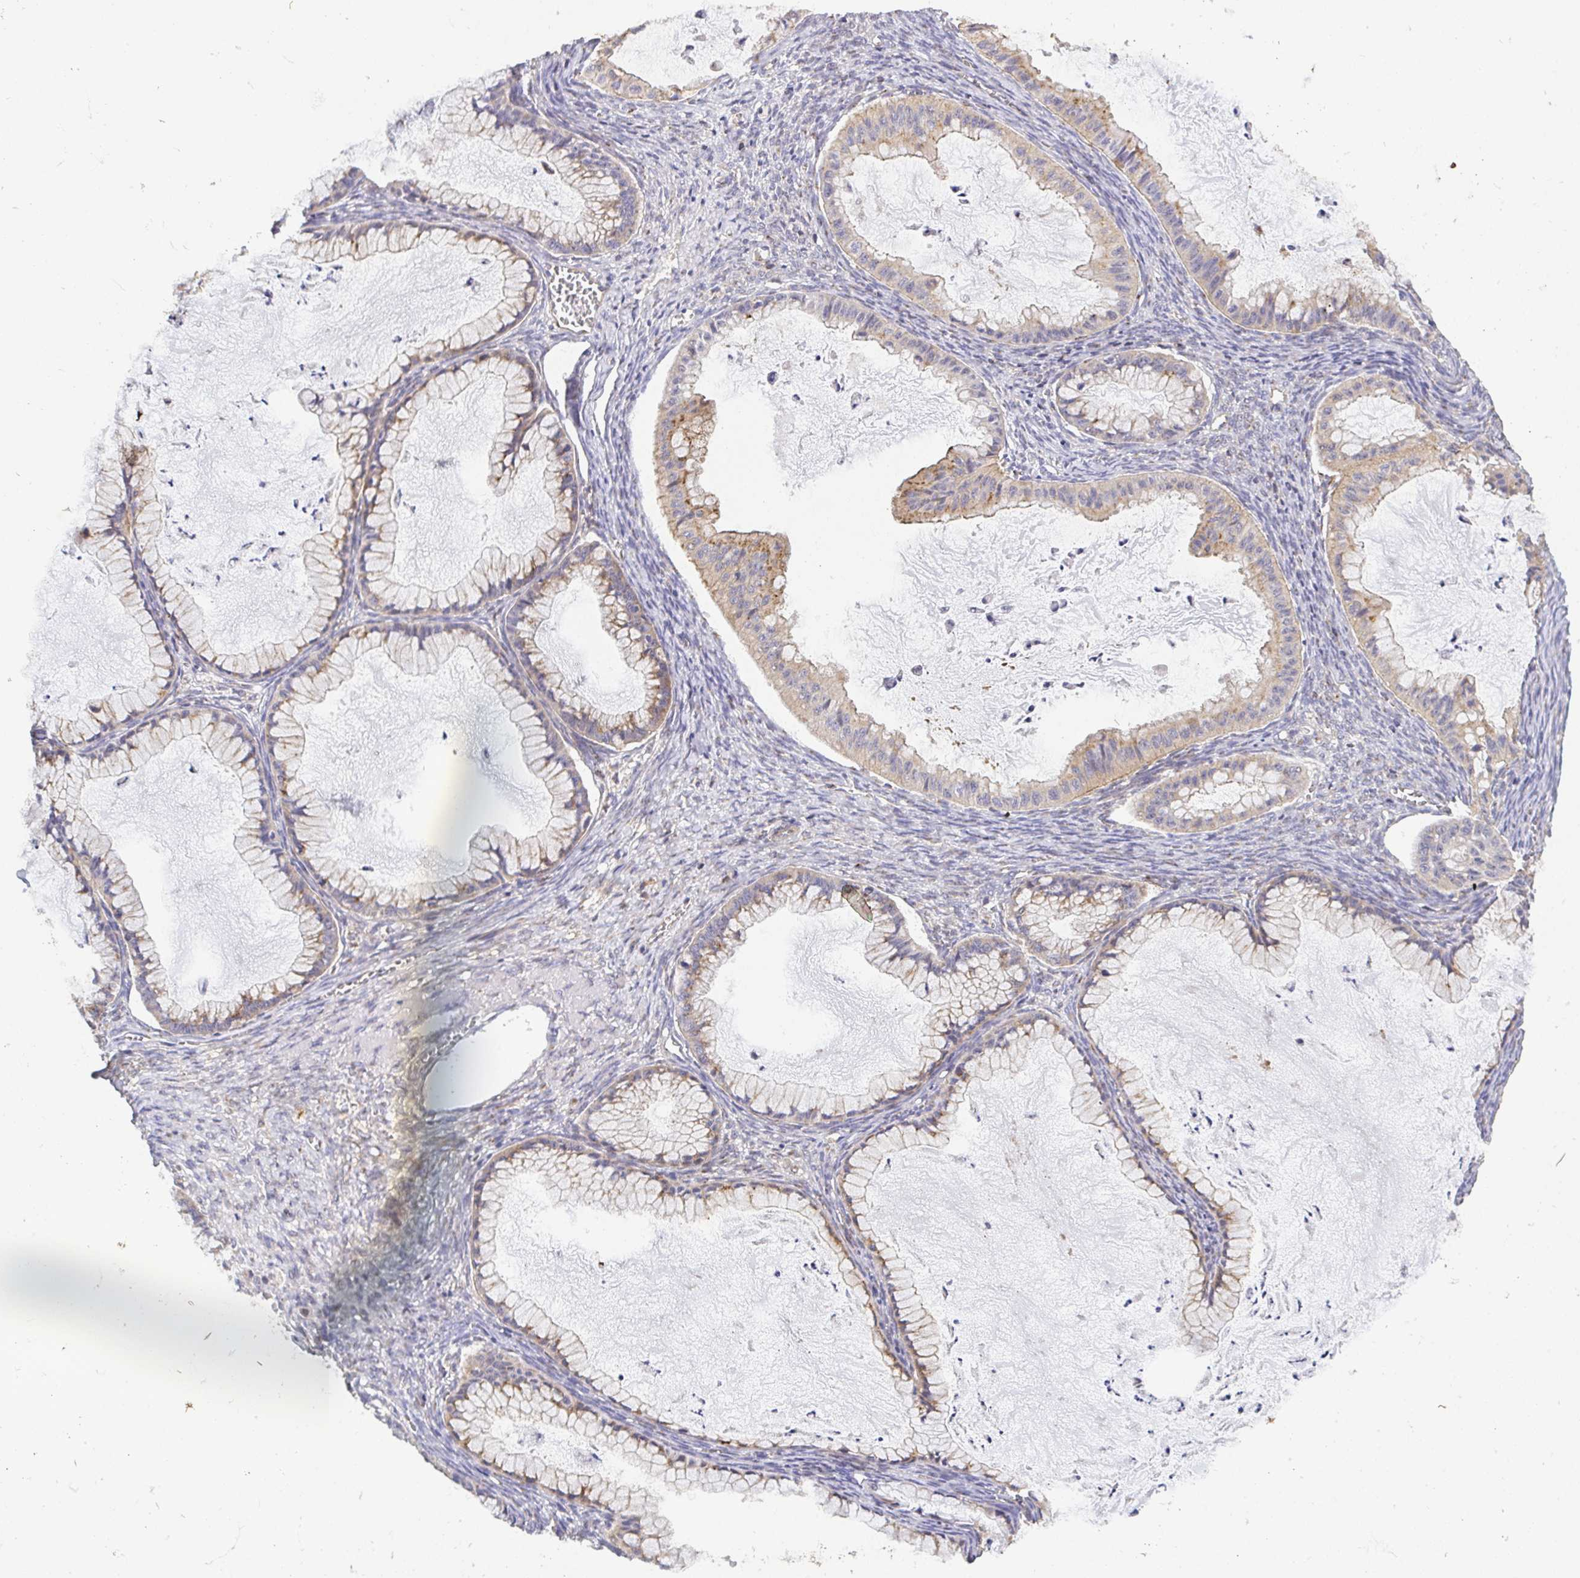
{"staining": {"intensity": "moderate", "quantity": "25%-75%", "location": "cytoplasmic/membranous"}, "tissue": "ovarian cancer", "cell_type": "Tumor cells", "image_type": "cancer", "snomed": [{"axis": "morphology", "description": "Cystadenocarcinoma, mucinous, NOS"}, {"axis": "topography", "description": "Ovary"}], "caption": "IHC image of neoplastic tissue: mucinous cystadenocarcinoma (ovarian) stained using immunohistochemistry displays medium levels of moderate protein expression localized specifically in the cytoplasmic/membranous of tumor cells, appearing as a cytoplasmic/membranous brown color.", "gene": "TM9SF4", "patient": {"sex": "female", "age": 72}}